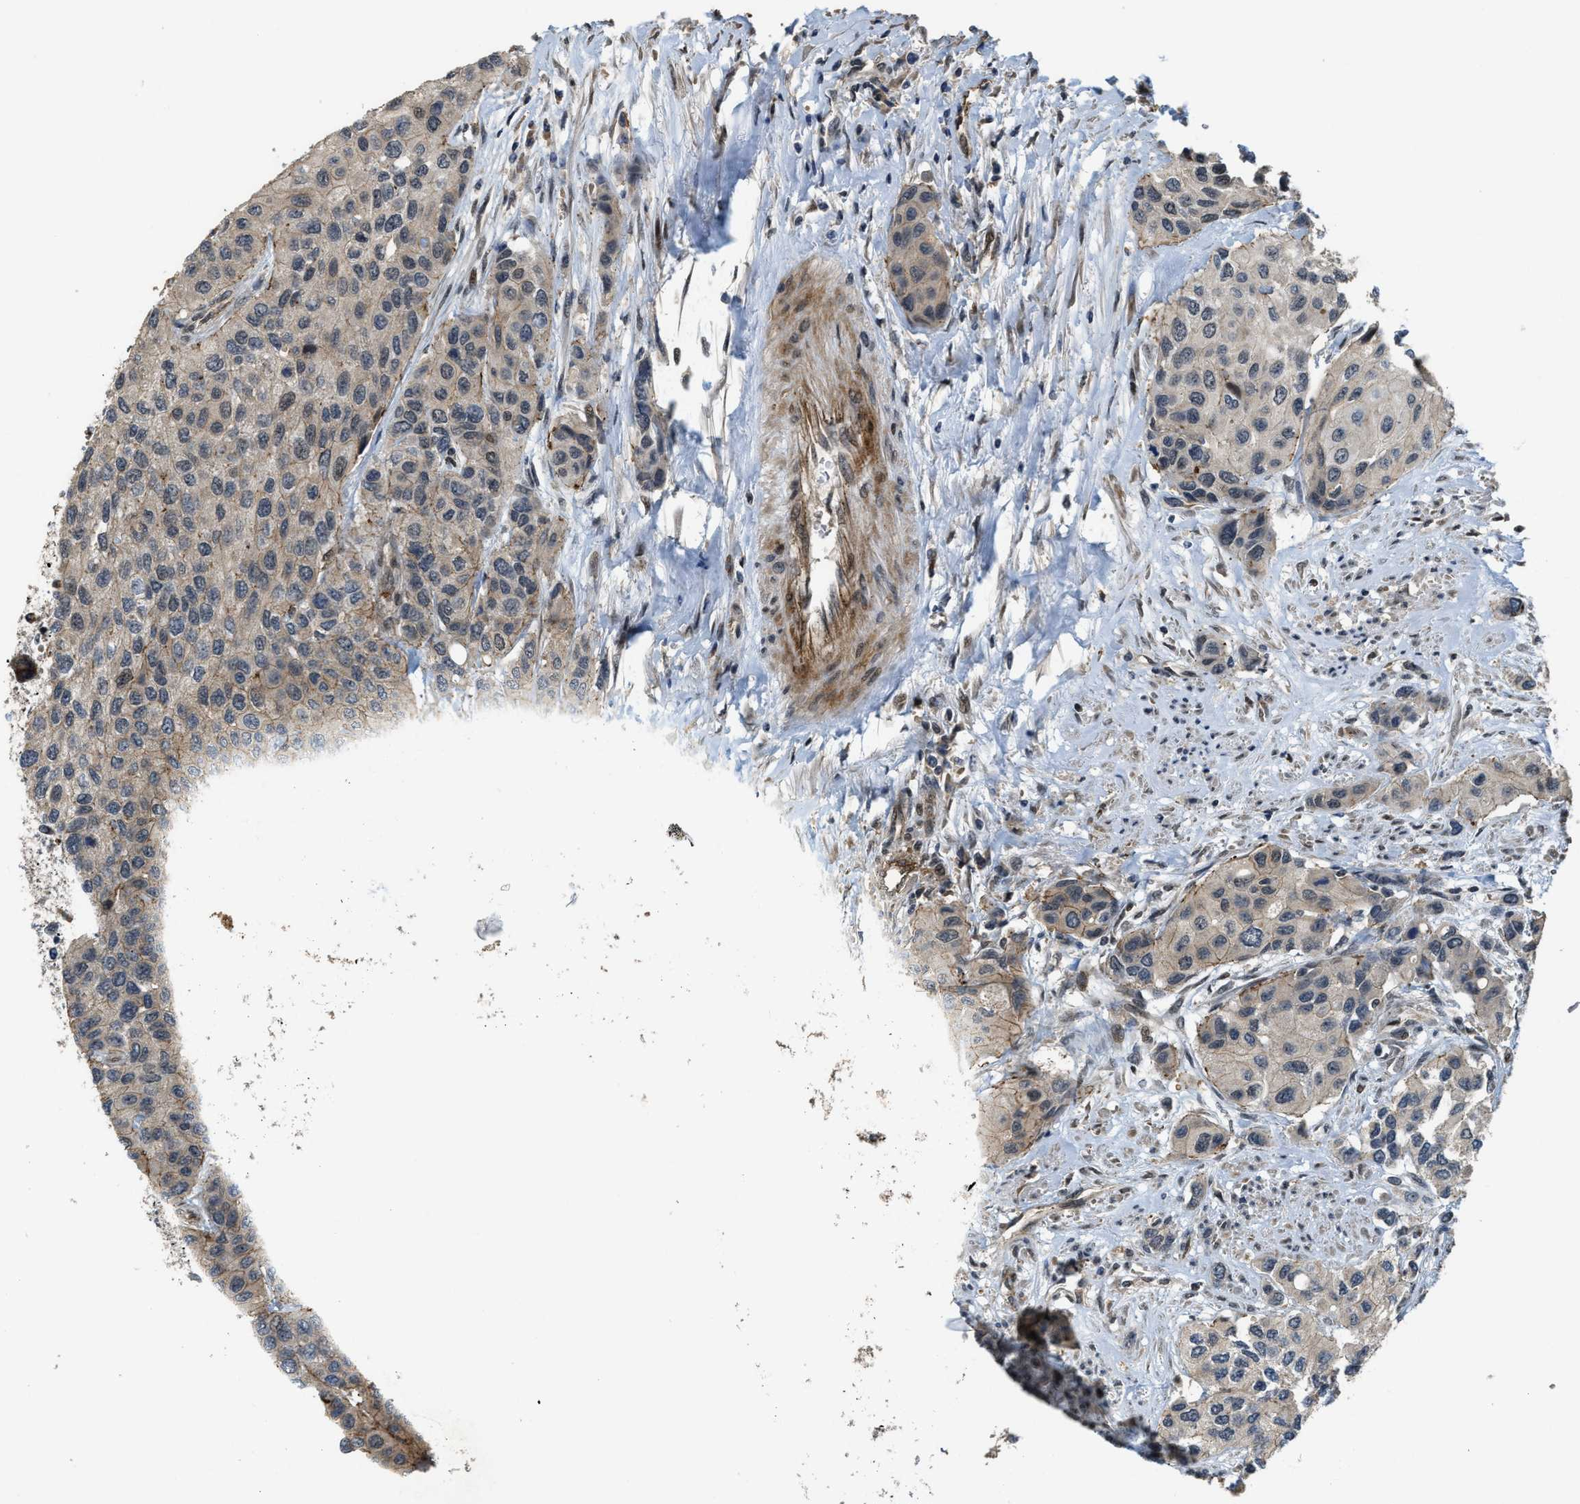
{"staining": {"intensity": "weak", "quantity": "<25%", "location": "cytoplasmic/membranous"}, "tissue": "urothelial cancer", "cell_type": "Tumor cells", "image_type": "cancer", "snomed": [{"axis": "morphology", "description": "Urothelial carcinoma, High grade"}, {"axis": "topography", "description": "Urinary bladder"}], "caption": "A high-resolution photomicrograph shows IHC staining of urothelial cancer, which exhibits no significant staining in tumor cells.", "gene": "DPF2", "patient": {"sex": "female", "age": 56}}